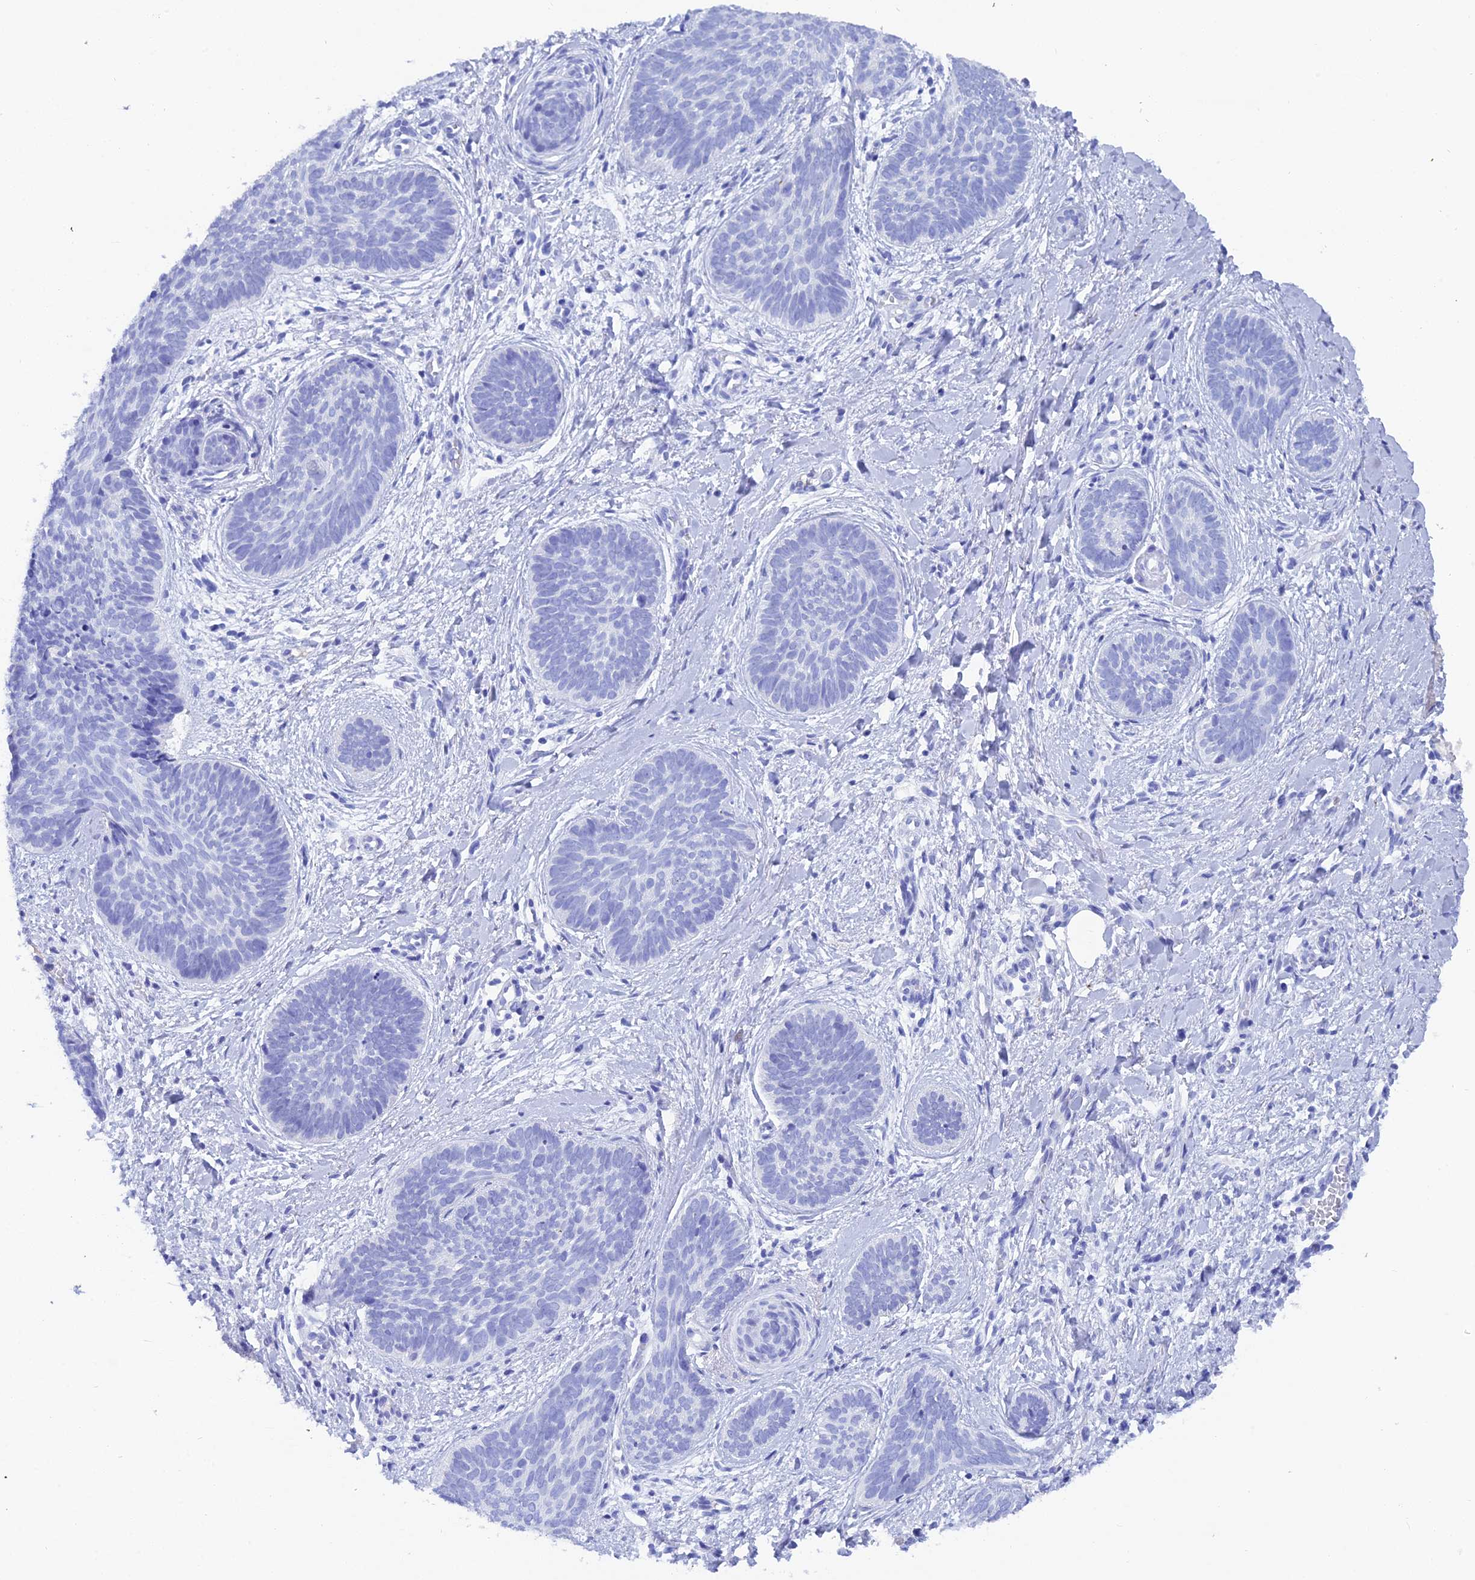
{"staining": {"intensity": "negative", "quantity": "none", "location": "none"}, "tissue": "skin cancer", "cell_type": "Tumor cells", "image_type": "cancer", "snomed": [{"axis": "morphology", "description": "Basal cell carcinoma"}, {"axis": "topography", "description": "Skin"}], "caption": "Micrograph shows no significant protein expression in tumor cells of skin cancer (basal cell carcinoma). (Stains: DAB (3,3'-diaminobenzidine) immunohistochemistry (IHC) with hematoxylin counter stain, Microscopy: brightfield microscopy at high magnification).", "gene": "REG1A", "patient": {"sex": "female", "age": 81}}